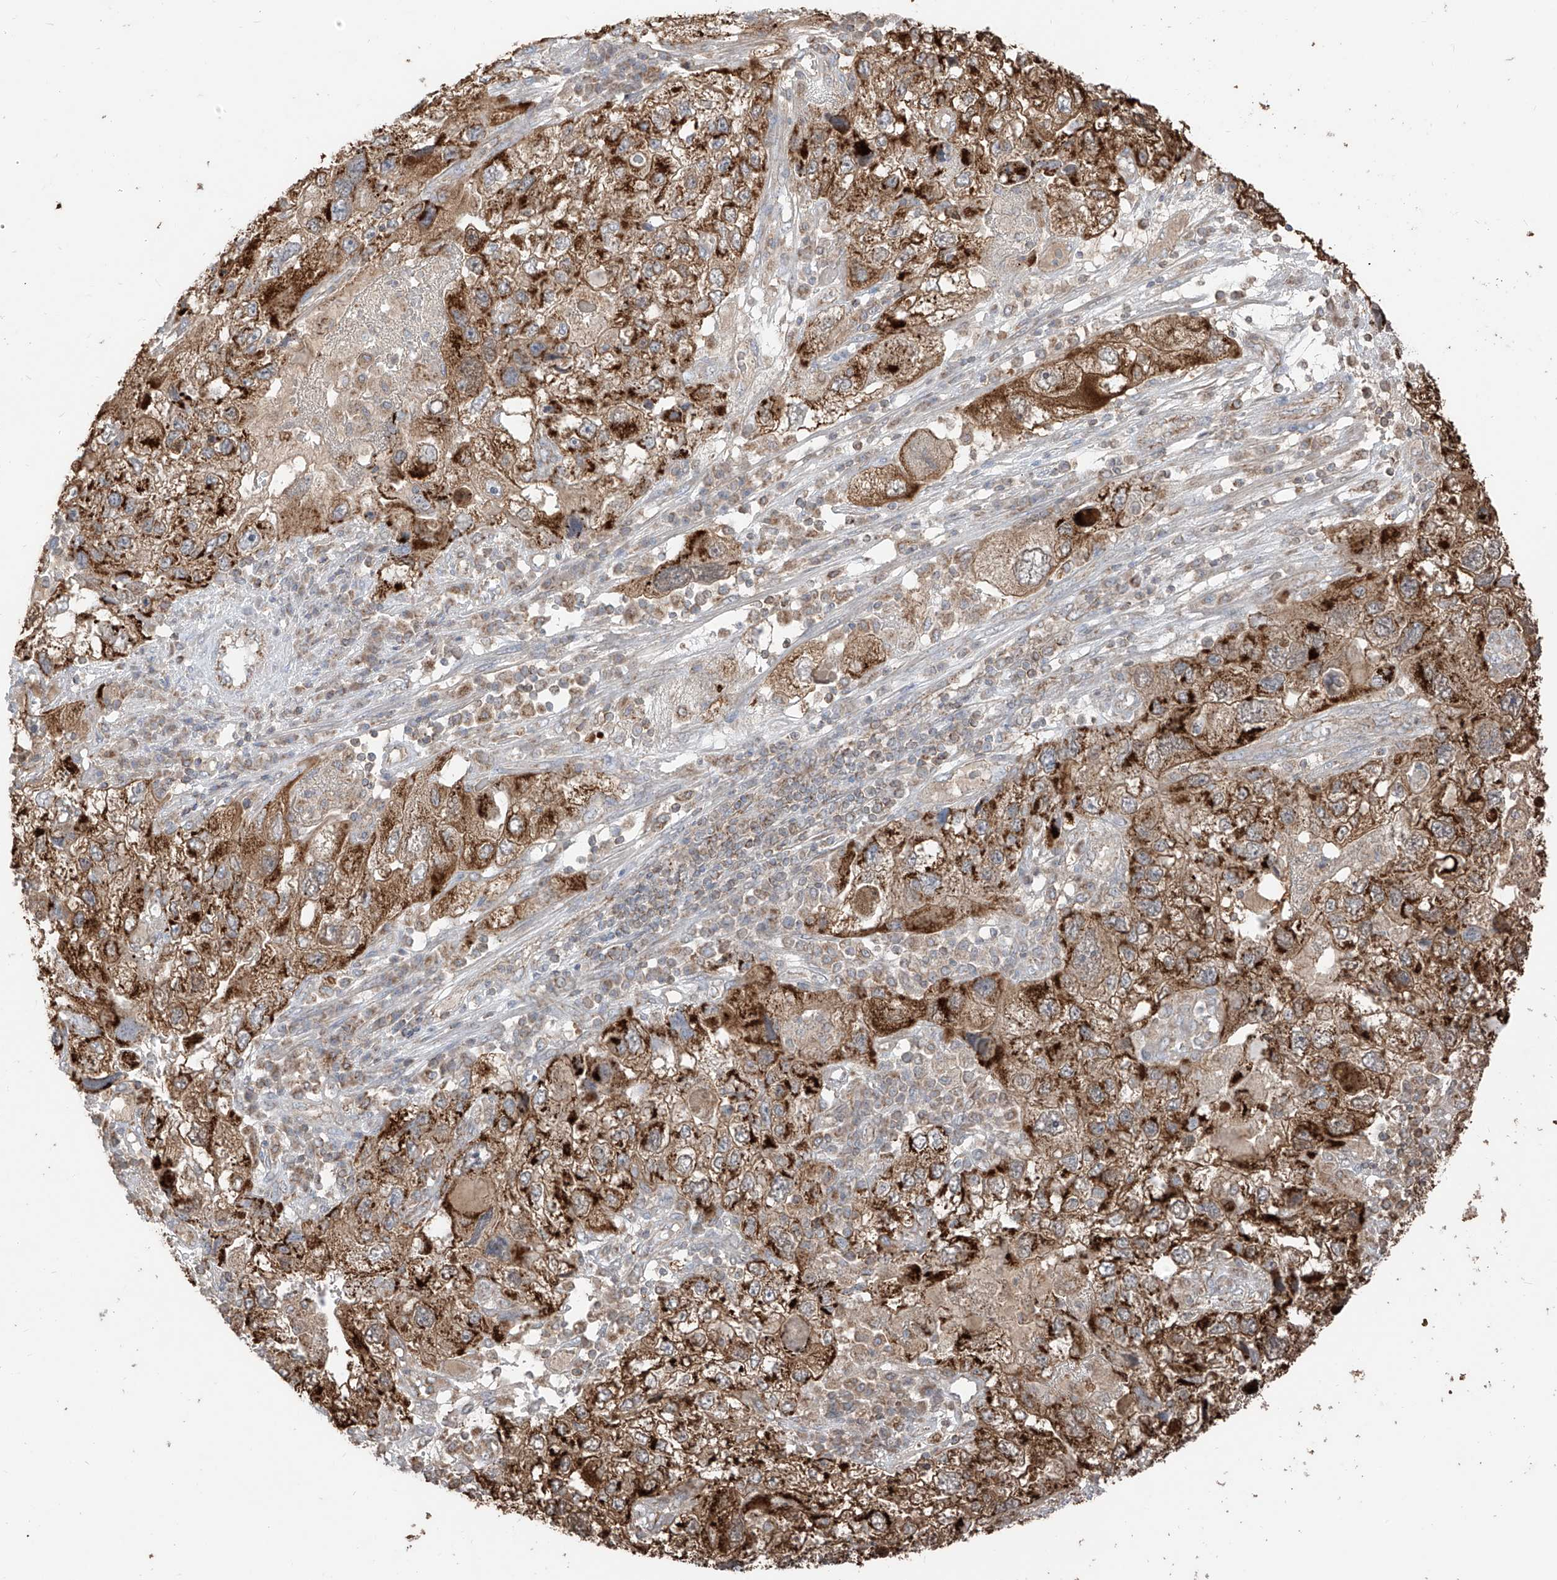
{"staining": {"intensity": "moderate", "quantity": ">75%", "location": "cytoplasmic/membranous"}, "tissue": "endometrial cancer", "cell_type": "Tumor cells", "image_type": "cancer", "snomed": [{"axis": "morphology", "description": "Adenocarcinoma, NOS"}, {"axis": "topography", "description": "Endometrium"}], "caption": "The photomicrograph displays staining of endometrial adenocarcinoma, revealing moderate cytoplasmic/membranous protein staining (brown color) within tumor cells. The protein of interest is shown in brown color, while the nuclei are stained blue.", "gene": "ETHE1", "patient": {"sex": "female", "age": 49}}